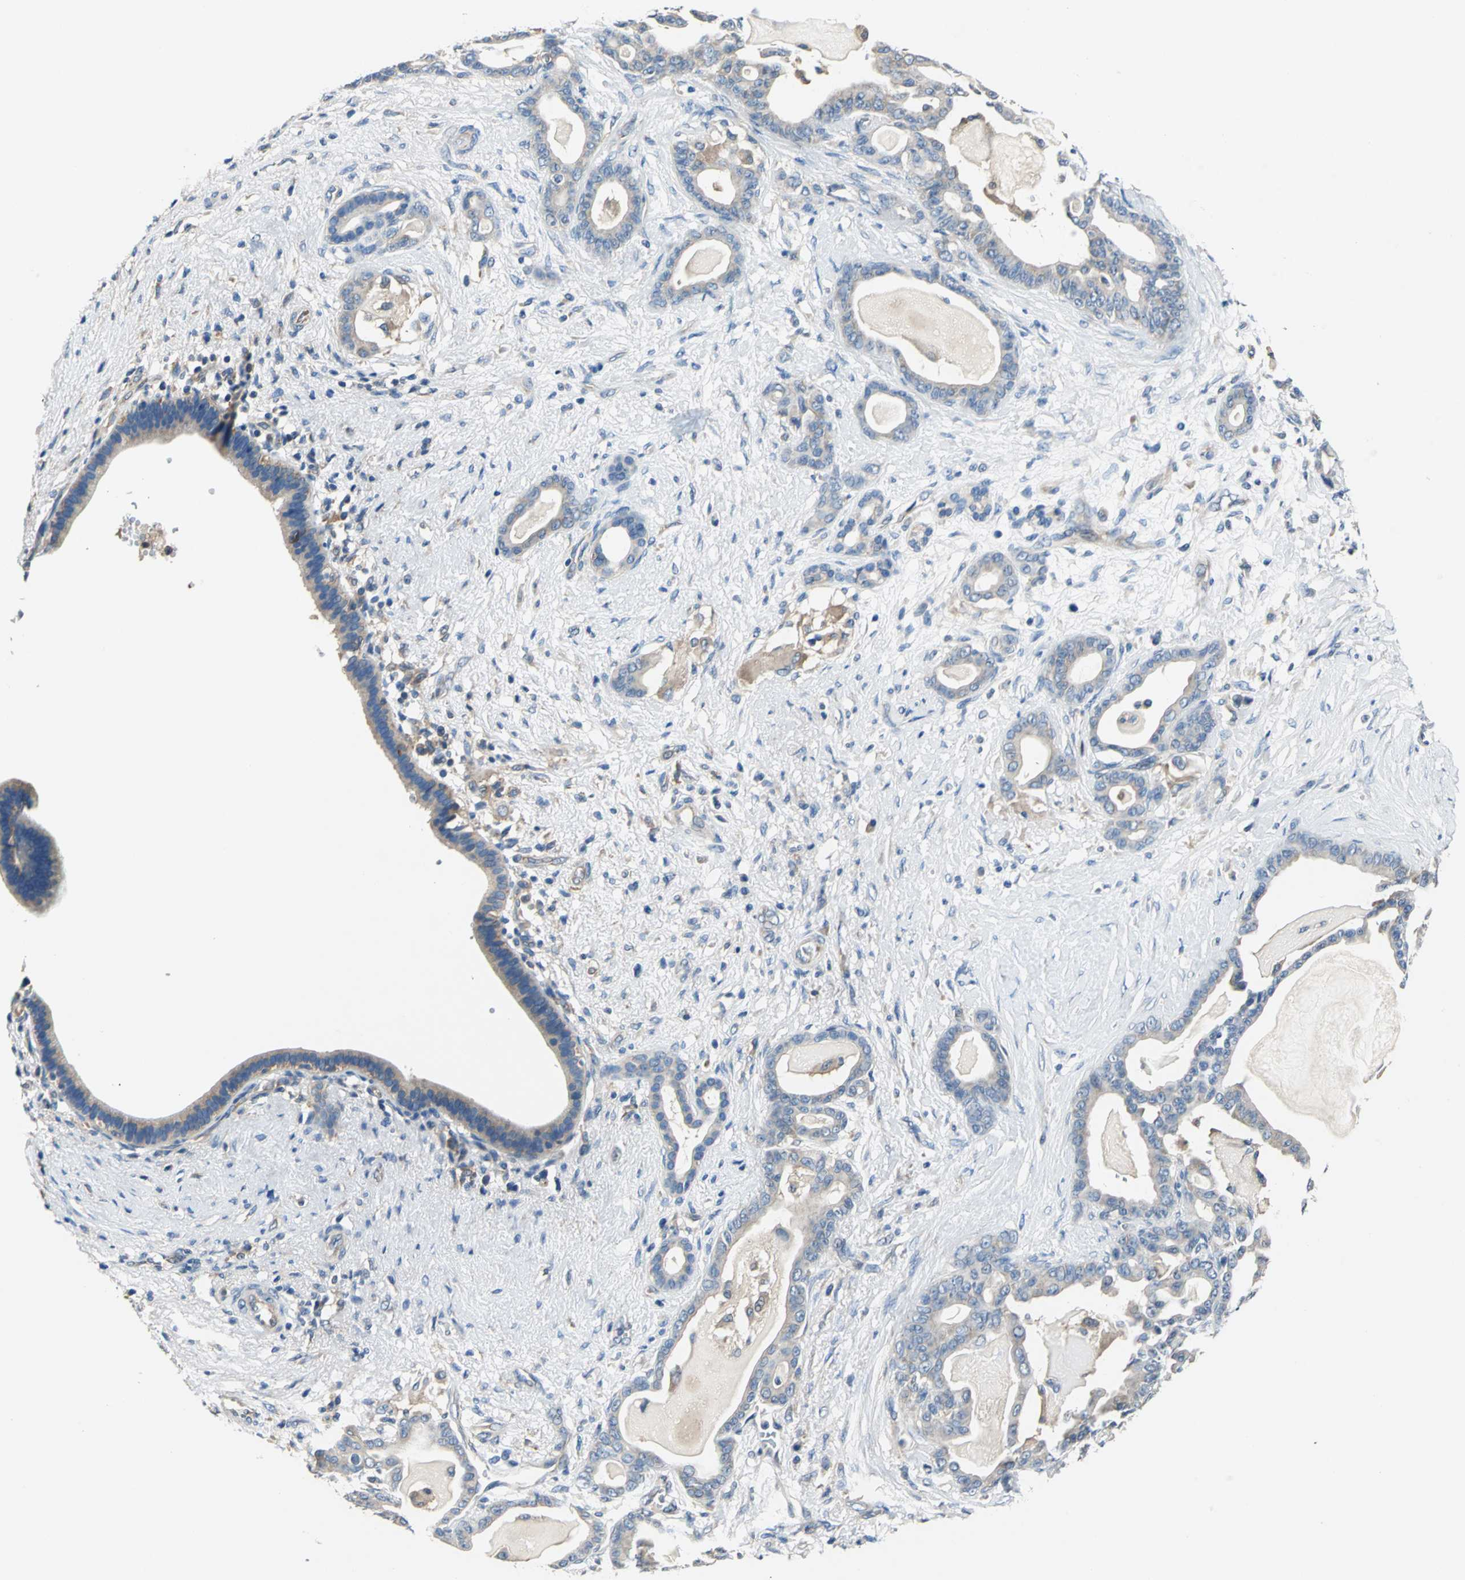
{"staining": {"intensity": "weak", "quantity": ">75%", "location": "cytoplasmic/membranous"}, "tissue": "pancreatic cancer", "cell_type": "Tumor cells", "image_type": "cancer", "snomed": [{"axis": "morphology", "description": "Adenocarcinoma, NOS"}, {"axis": "topography", "description": "Pancreas"}], "caption": "Pancreatic adenocarcinoma was stained to show a protein in brown. There is low levels of weak cytoplasmic/membranous expression in approximately >75% of tumor cells.", "gene": "DDX3Y", "patient": {"sex": "male", "age": 63}}